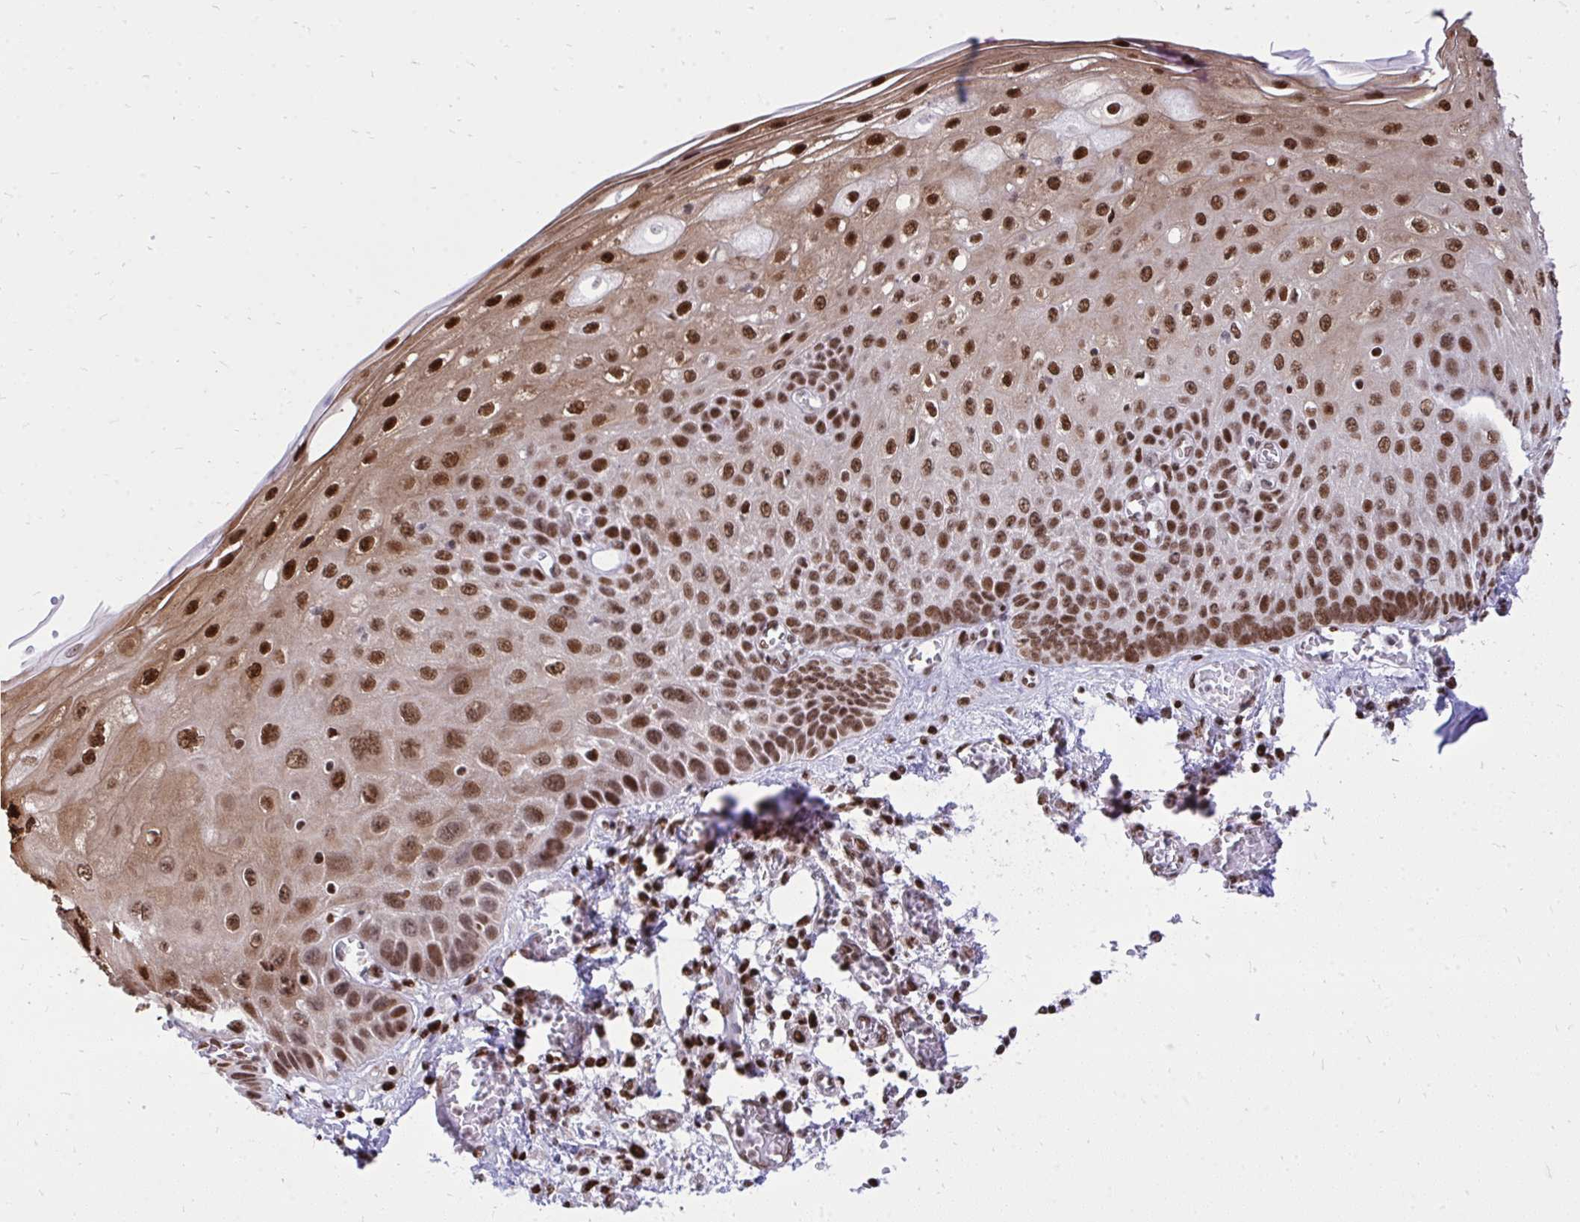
{"staining": {"intensity": "strong", "quantity": ">75%", "location": "cytoplasmic/membranous,nuclear"}, "tissue": "esophagus", "cell_type": "Squamous epithelial cells", "image_type": "normal", "snomed": [{"axis": "morphology", "description": "Normal tissue, NOS"}, {"axis": "morphology", "description": "Adenocarcinoma, NOS"}, {"axis": "topography", "description": "Esophagus"}], "caption": "This photomicrograph displays benign esophagus stained with immunohistochemistry (IHC) to label a protein in brown. The cytoplasmic/membranous,nuclear of squamous epithelial cells show strong positivity for the protein. Nuclei are counter-stained blue.", "gene": "TBL1Y", "patient": {"sex": "male", "age": 81}}